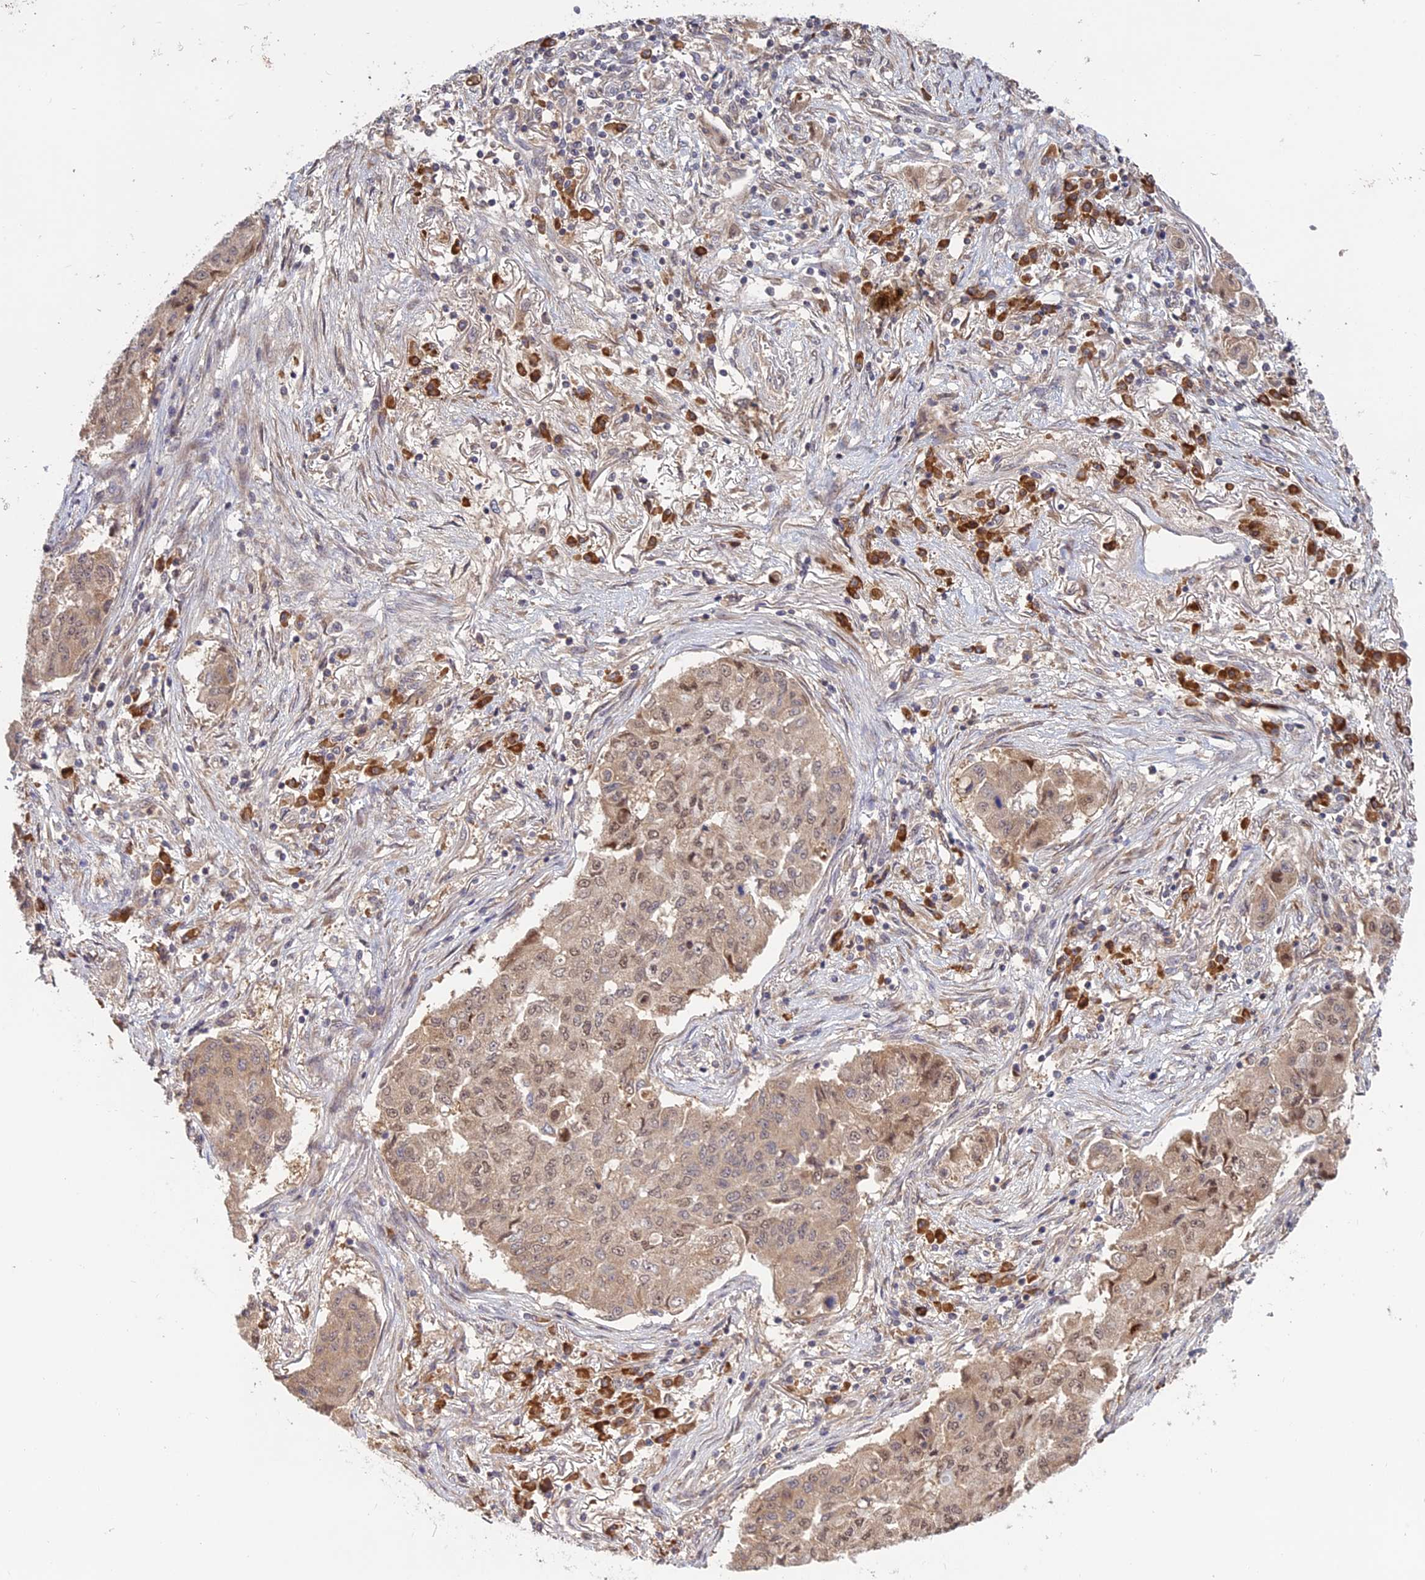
{"staining": {"intensity": "weak", "quantity": ">75%", "location": "cytoplasmic/membranous,nuclear"}, "tissue": "lung cancer", "cell_type": "Tumor cells", "image_type": "cancer", "snomed": [{"axis": "morphology", "description": "Squamous cell carcinoma, NOS"}, {"axis": "topography", "description": "Lung"}], "caption": "There is low levels of weak cytoplasmic/membranous and nuclear staining in tumor cells of squamous cell carcinoma (lung), as demonstrated by immunohistochemical staining (brown color).", "gene": "TMEM208", "patient": {"sex": "male", "age": 74}}